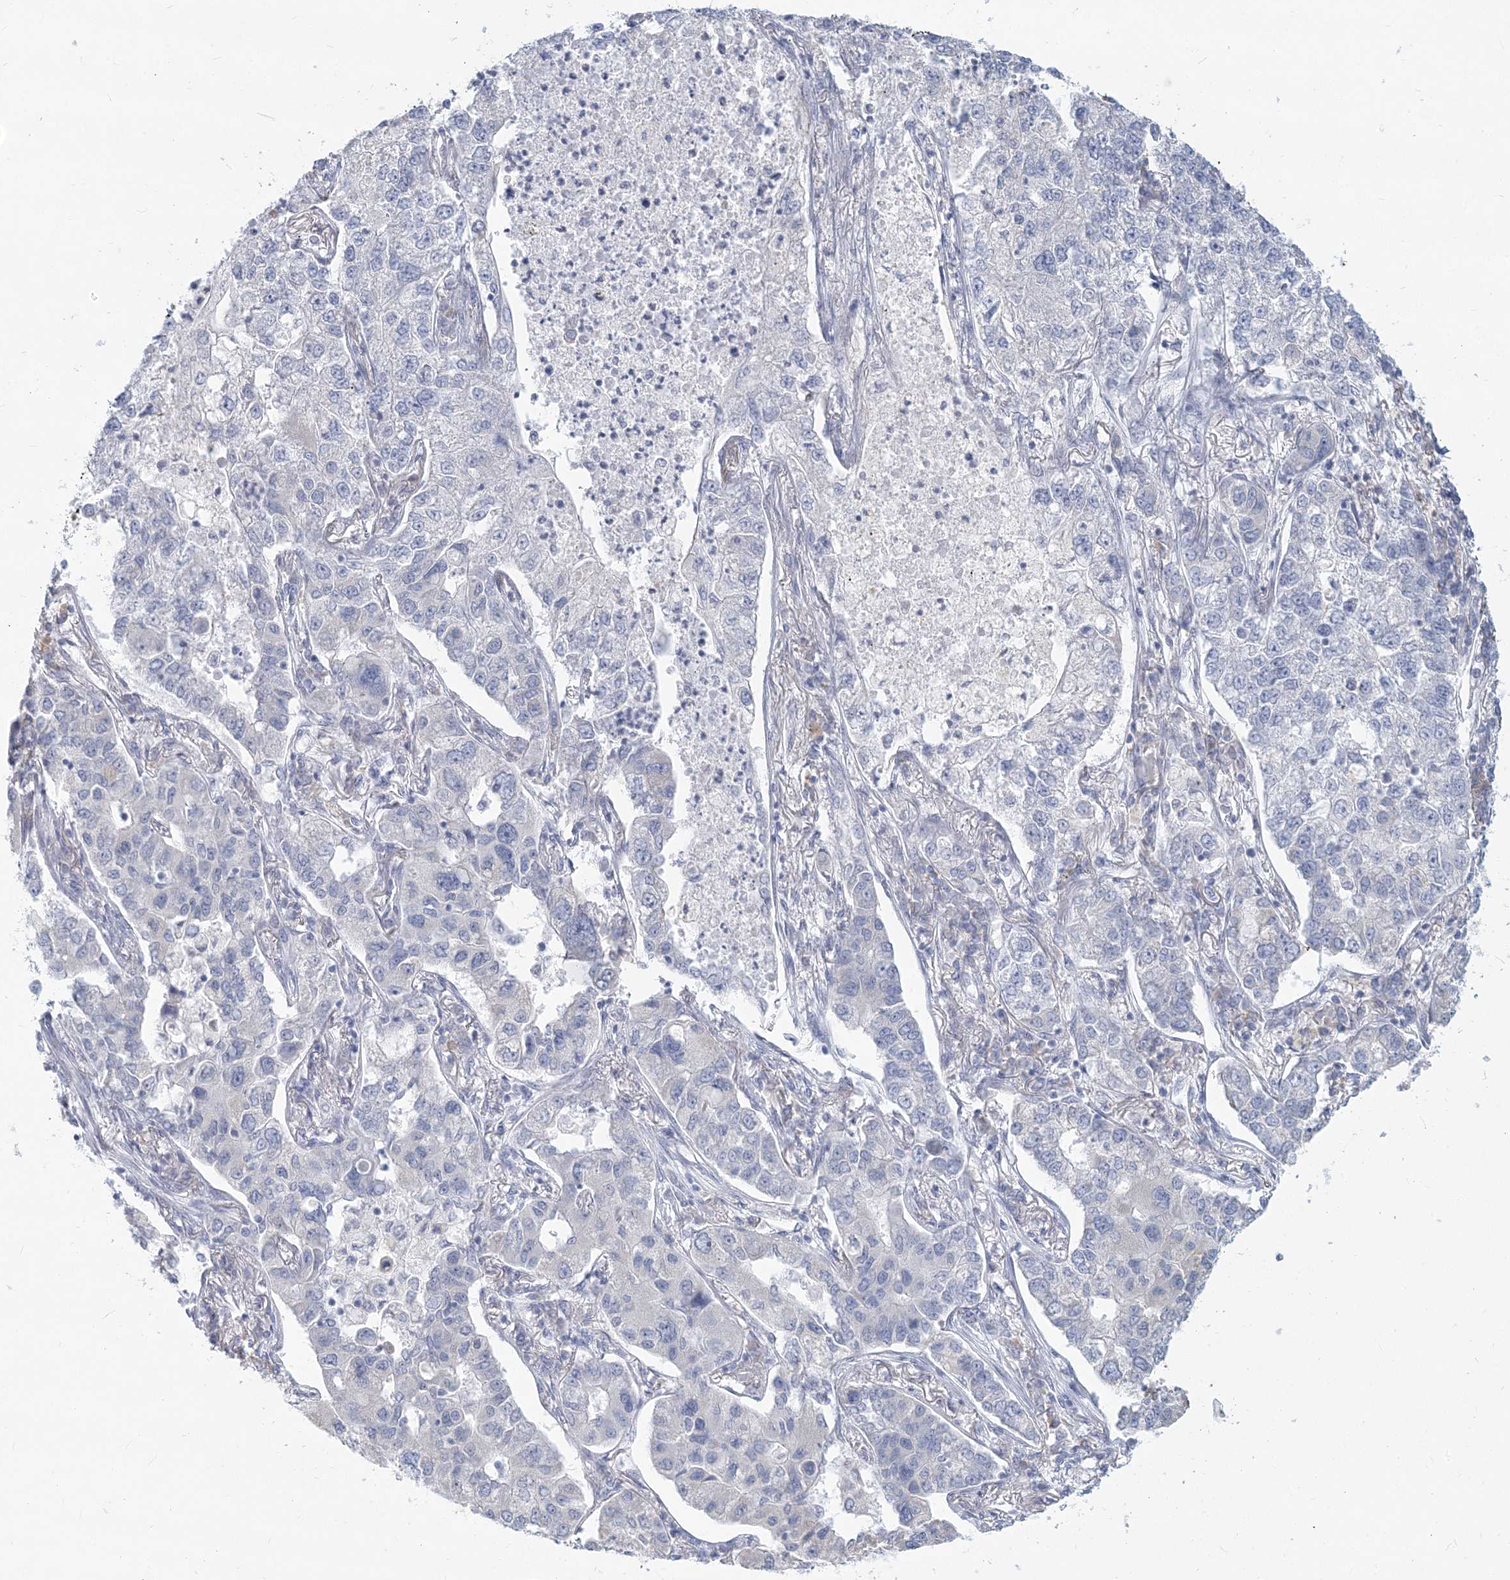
{"staining": {"intensity": "negative", "quantity": "none", "location": "none"}, "tissue": "lung cancer", "cell_type": "Tumor cells", "image_type": "cancer", "snomed": [{"axis": "morphology", "description": "Adenocarcinoma, NOS"}, {"axis": "topography", "description": "Lung"}], "caption": "This is an immunohistochemistry micrograph of human adenocarcinoma (lung). There is no expression in tumor cells.", "gene": "CSN1S1", "patient": {"sex": "male", "age": 49}}